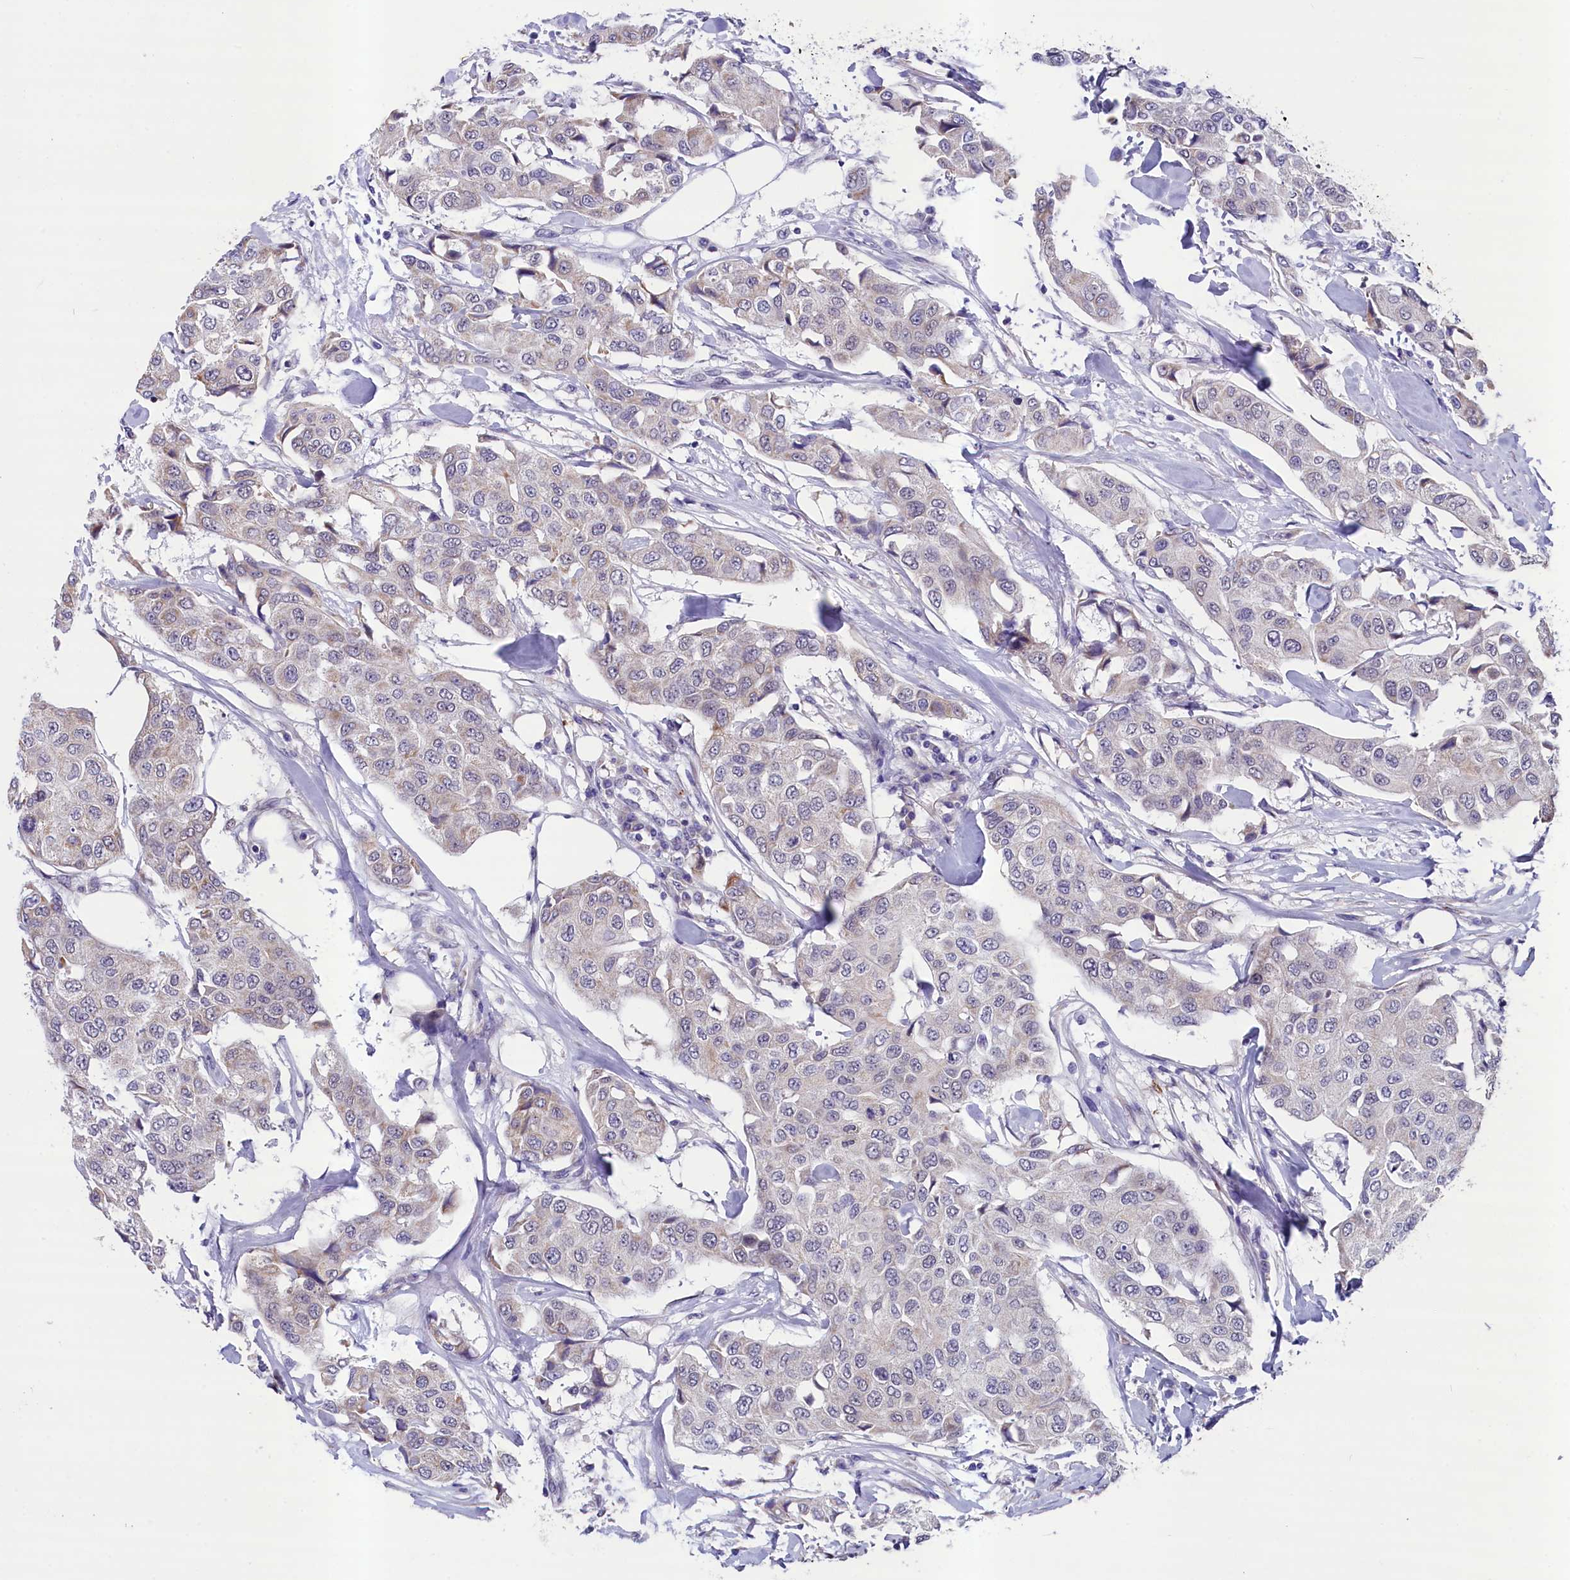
{"staining": {"intensity": "negative", "quantity": "none", "location": "none"}, "tissue": "breast cancer", "cell_type": "Tumor cells", "image_type": "cancer", "snomed": [{"axis": "morphology", "description": "Duct carcinoma"}, {"axis": "topography", "description": "Breast"}], "caption": "Immunohistochemistry (IHC) image of neoplastic tissue: breast cancer stained with DAB (3,3'-diaminobenzidine) reveals no significant protein positivity in tumor cells. The staining is performed using DAB (3,3'-diaminobenzidine) brown chromogen with nuclei counter-stained in using hematoxylin.", "gene": "SCD5", "patient": {"sex": "female", "age": 80}}